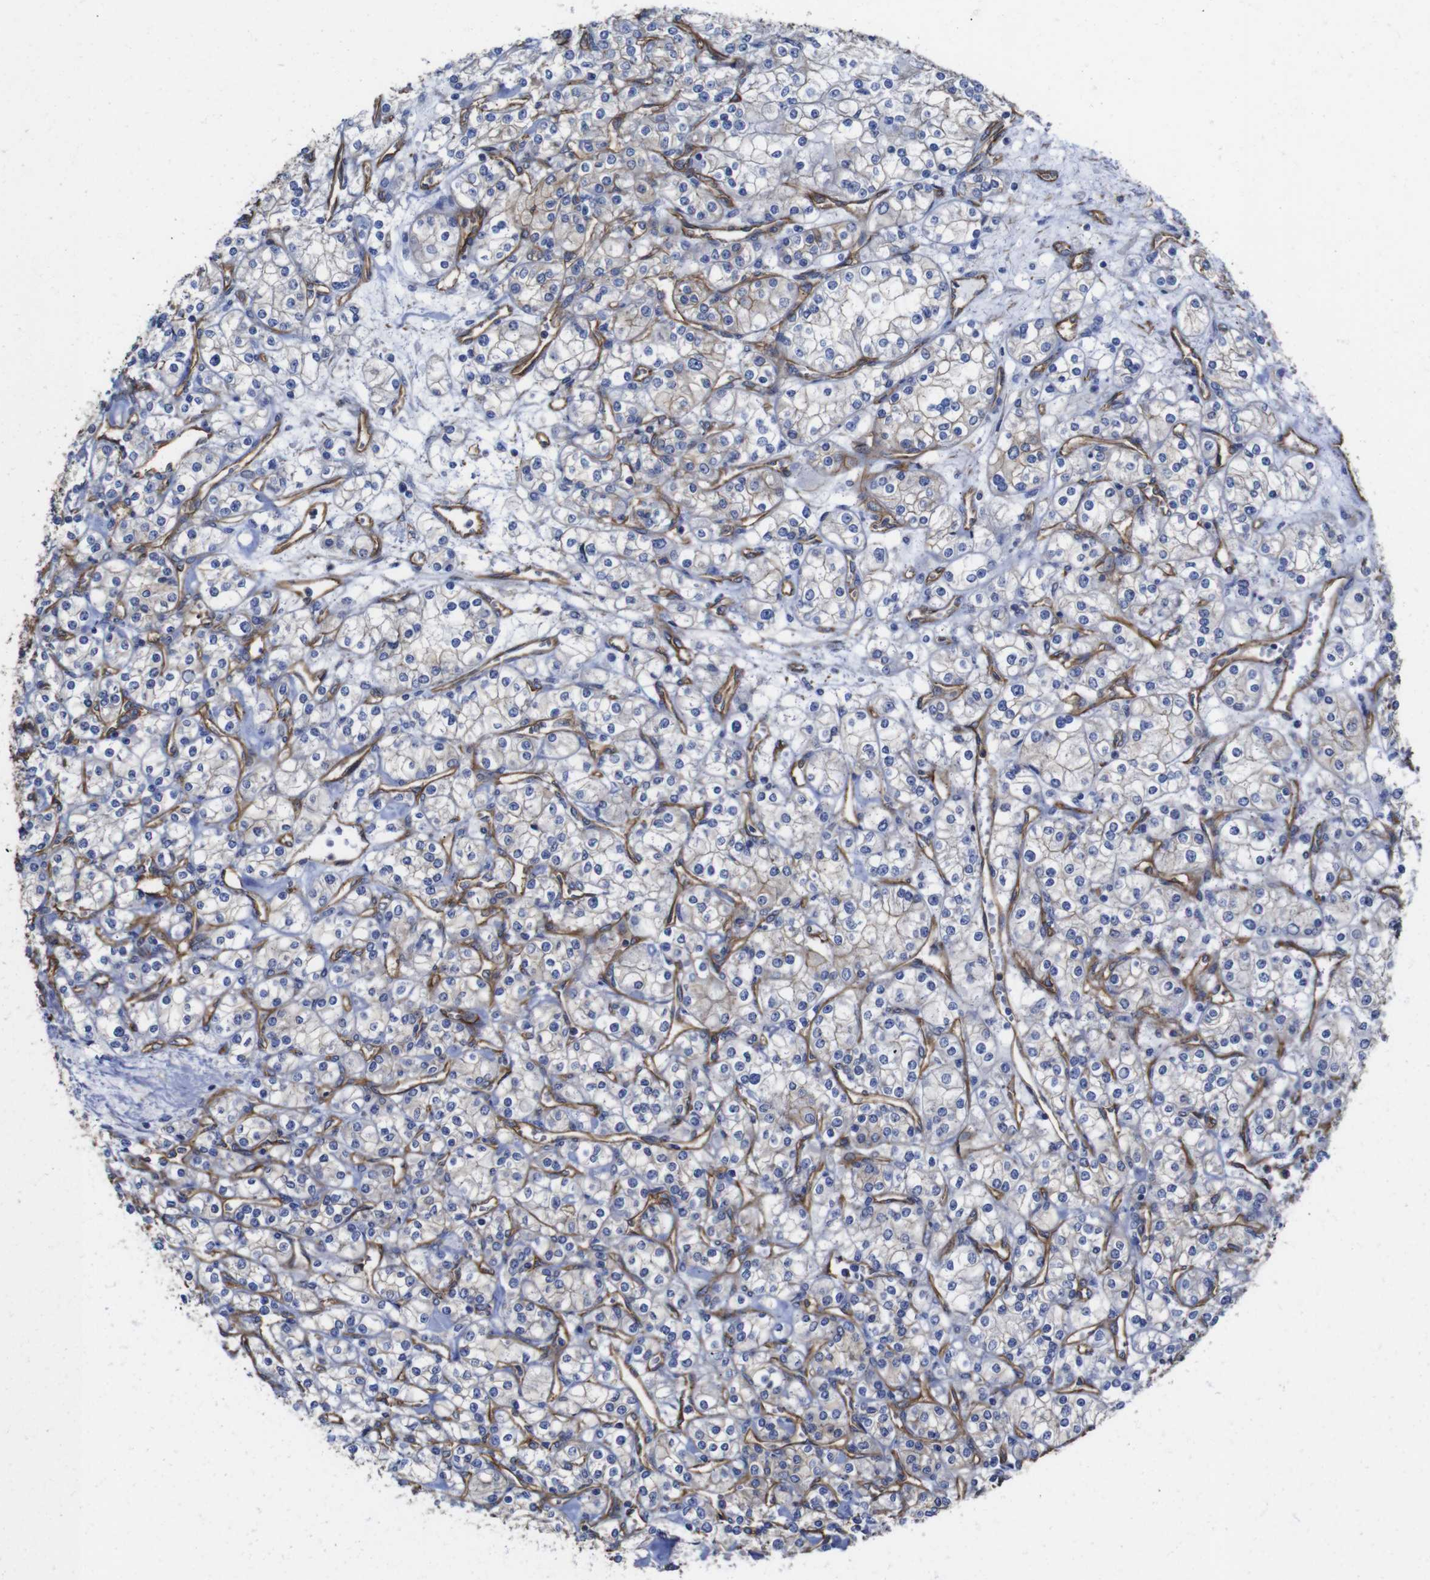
{"staining": {"intensity": "weak", "quantity": "25%-75%", "location": "cytoplasmic/membranous"}, "tissue": "renal cancer", "cell_type": "Tumor cells", "image_type": "cancer", "snomed": [{"axis": "morphology", "description": "Adenocarcinoma, NOS"}, {"axis": "topography", "description": "Kidney"}], "caption": "Tumor cells show low levels of weak cytoplasmic/membranous staining in about 25%-75% of cells in human renal adenocarcinoma.", "gene": "SPTBN1", "patient": {"sex": "male", "age": 77}}